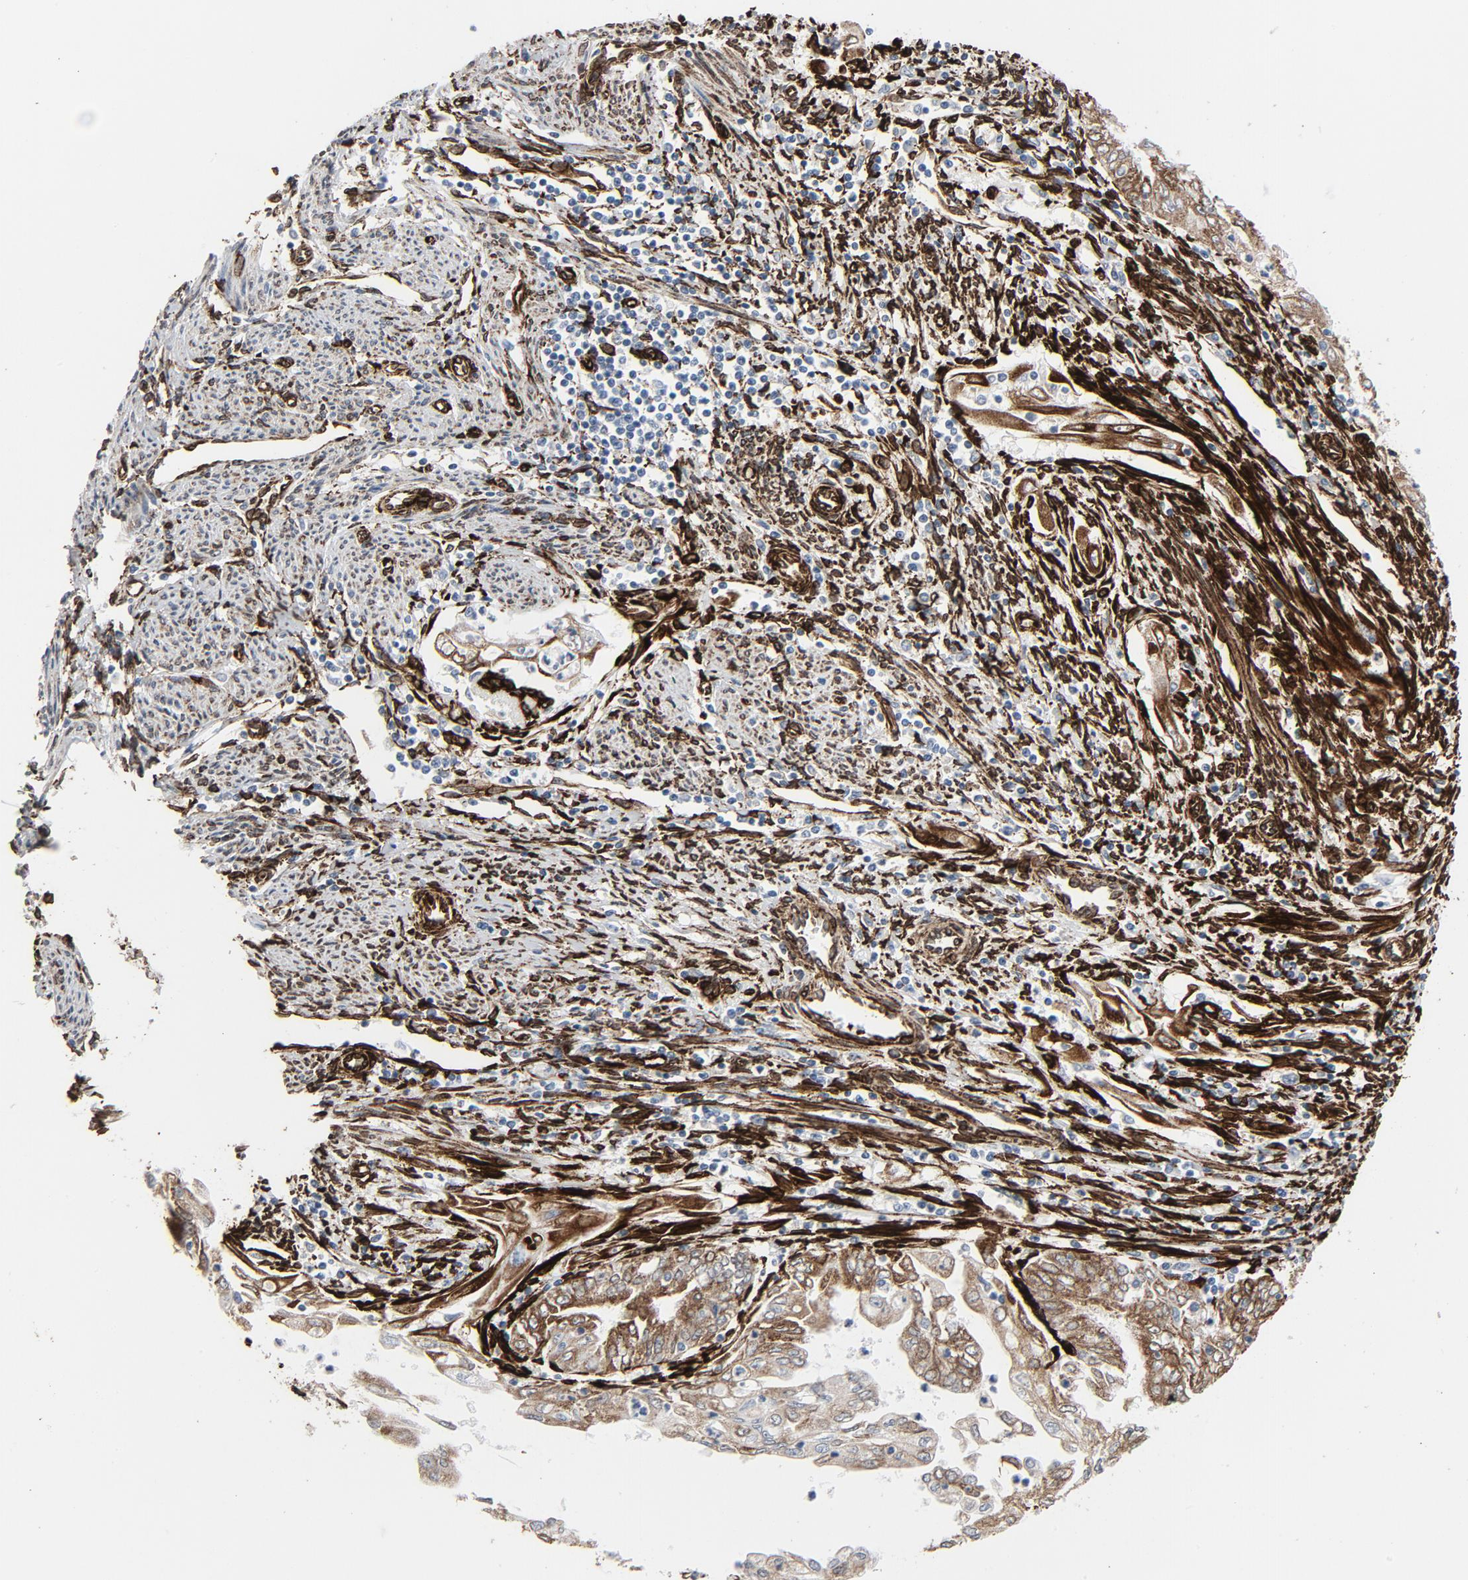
{"staining": {"intensity": "moderate", "quantity": ">75%", "location": "cytoplasmic/membranous"}, "tissue": "endometrial cancer", "cell_type": "Tumor cells", "image_type": "cancer", "snomed": [{"axis": "morphology", "description": "Neoplasm, malignant, NOS"}, {"axis": "topography", "description": "Endometrium"}], "caption": "An immunohistochemistry histopathology image of tumor tissue is shown. Protein staining in brown highlights moderate cytoplasmic/membranous positivity in endometrial cancer (malignant neoplasm) within tumor cells.", "gene": "SERPINH1", "patient": {"sex": "female", "age": 74}}